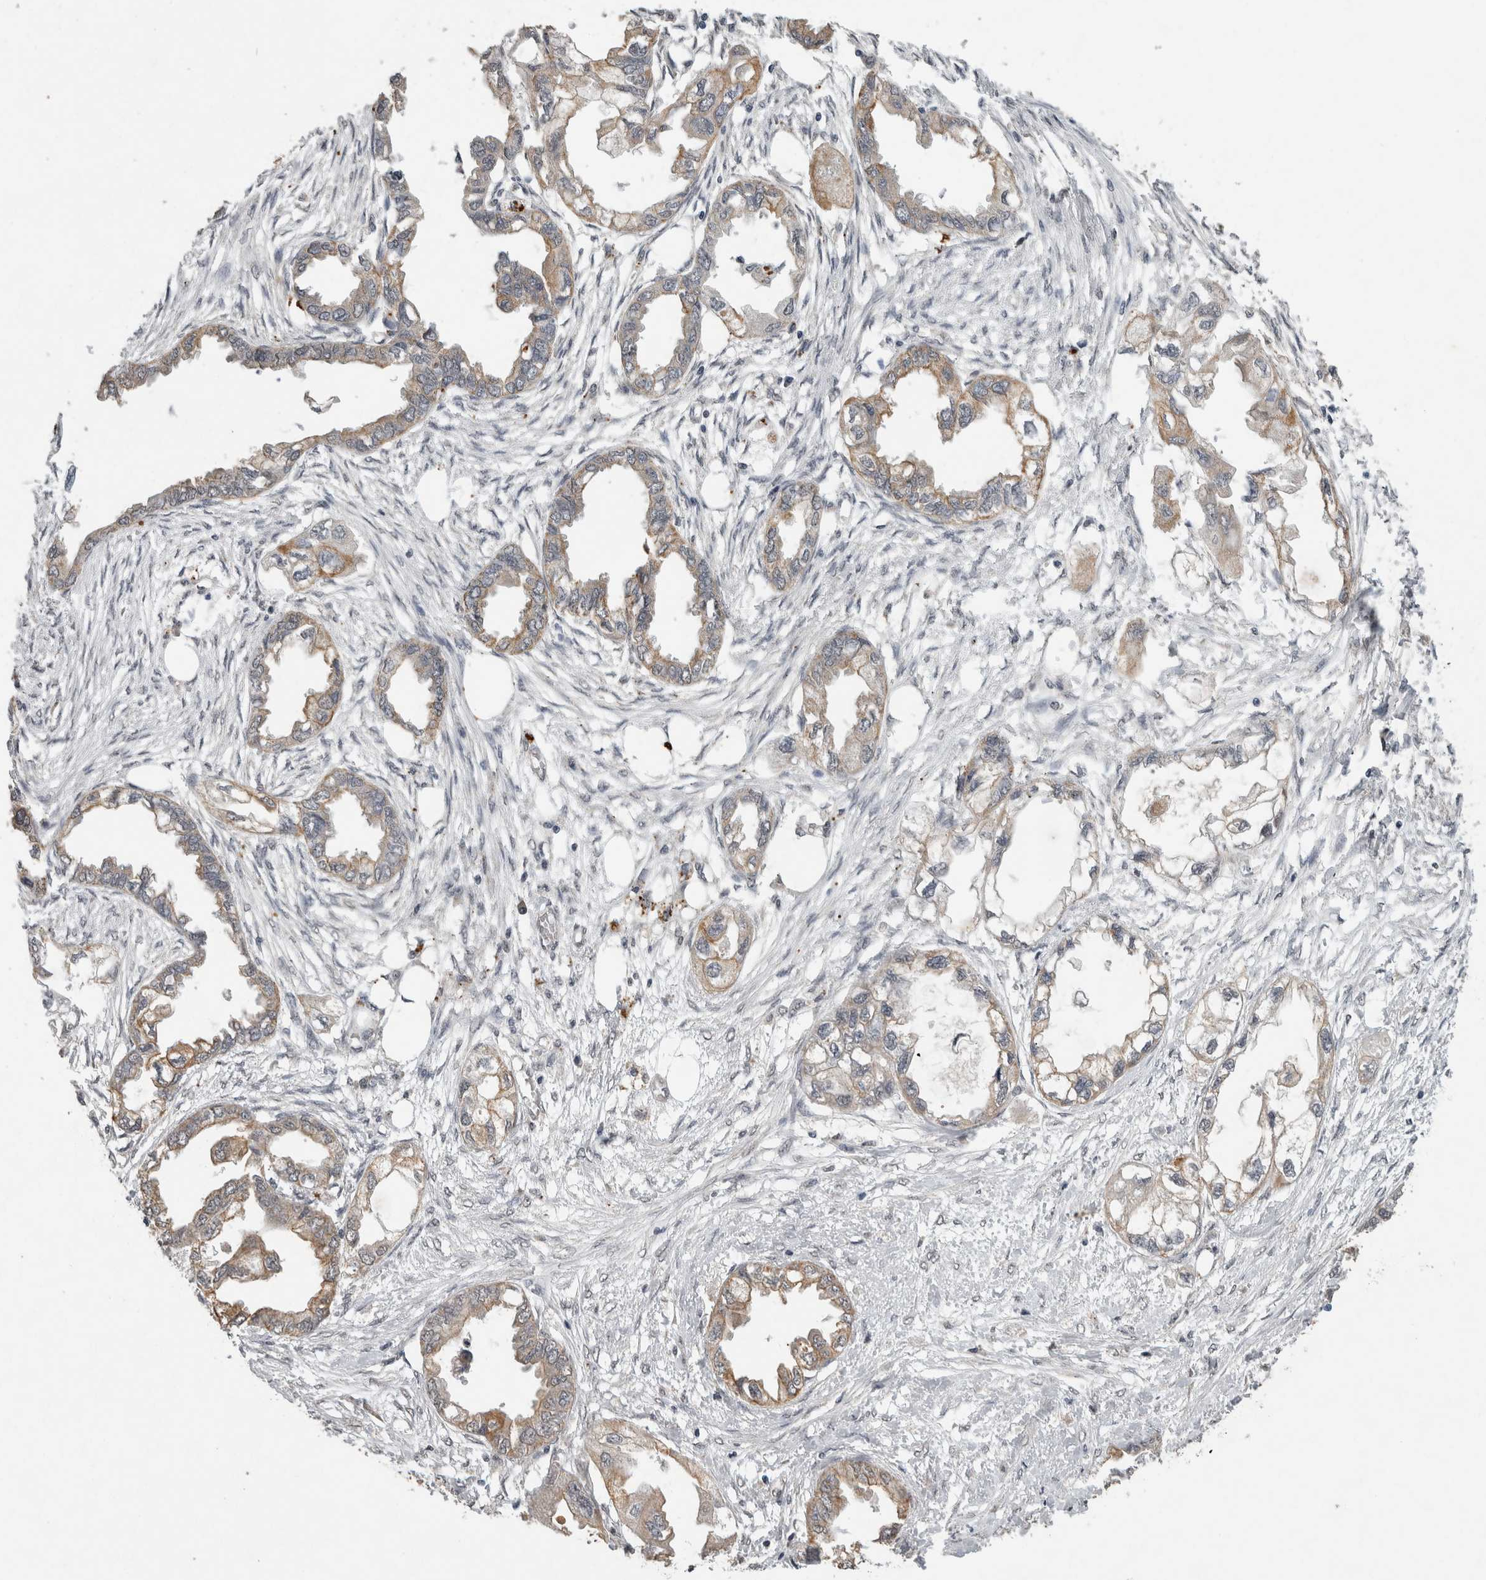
{"staining": {"intensity": "weak", "quantity": "25%-75%", "location": "cytoplasmic/membranous"}, "tissue": "endometrial cancer", "cell_type": "Tumor cells", "image_type": "cancer", "snomed": [{"axis": "morphology", "description": "Adenocarcinoma, NOS"}, {"axis": "morphology", "description": "Adenocarcinoma, metastatic, NOS"}, {"axis": "topography", "description": "Adipose tissue"}, {"axis": "topography", "description": "Endometrium"}], "caption": "Immunohistochemistry (IHC) photomicrograph of neoplastic tissue: adenocarcinoma (endometrial) stained using IHC displays low levels of weak protein expression localized specifically in the cytoplasmic/membranous of tumor cells, appearing as a cytoplasmic/membranous brown color.", "gene": "RHPN1", "patient": {"sex": "female", "age": 67}}